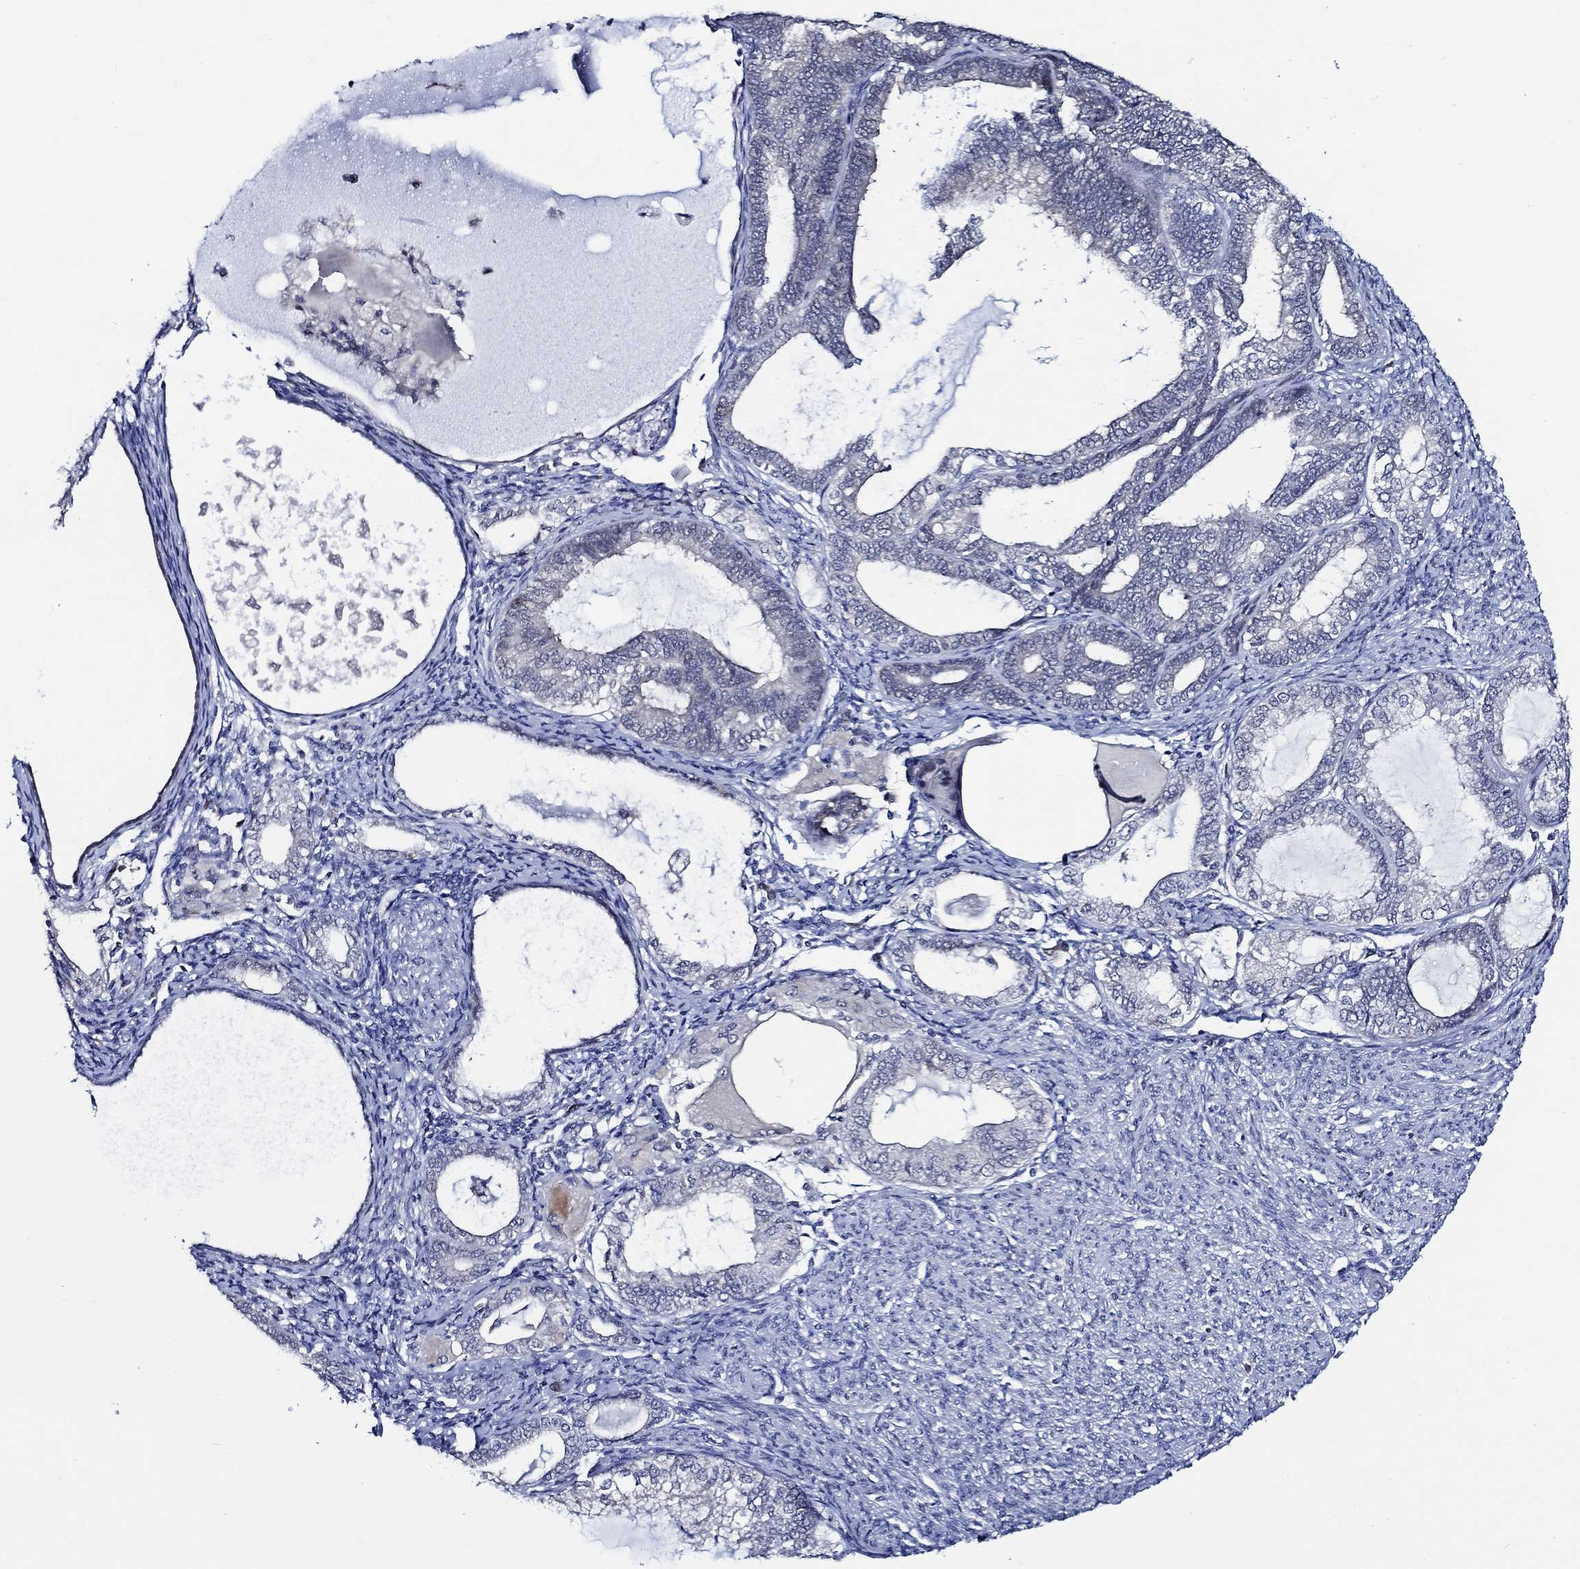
{"staining": {"intensity": "negative", "quantity": "none", "location": "none"}, "tissue": "endometrial cancer", "cell_type": "Tumor cells", "image_type": "cancer", "snomed": [{"axis": "morphology", "description": "Adenocarcinoma, NOS"}, {"axis": "topography", "description": "Endometrium"}], "caption": "IHC photomicrograph of human adenocarcinoma (endometrial) stained for a protein (brown), which displays no staining in tumor cells.", "gene": "C8orf48", "patient": {"sex": "female", "age": 86}}